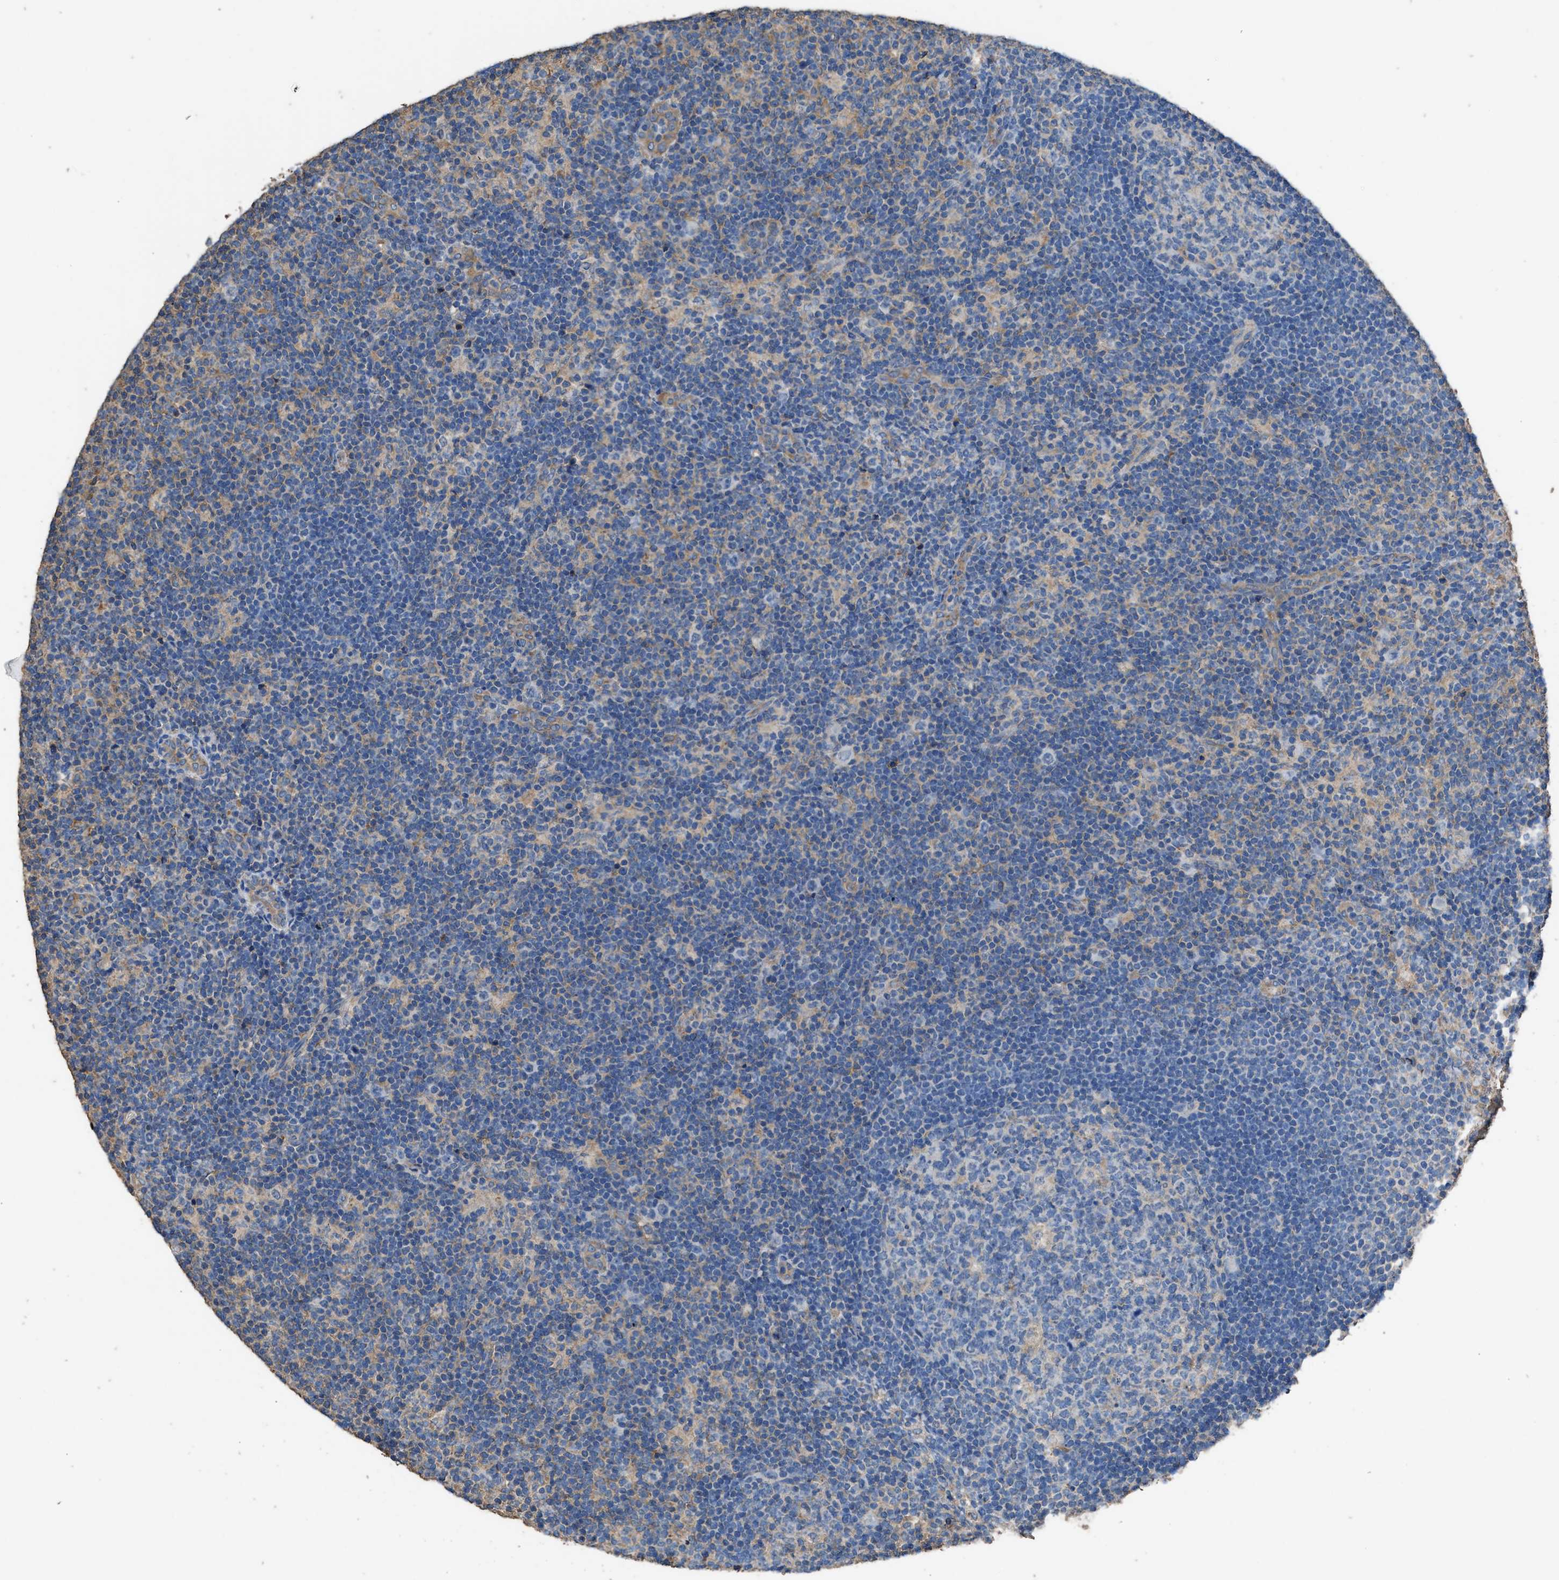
{"staining": {"intensity": "weak", "quantity": "25%-75%", "location": "cytoplasmic/membranous"}, "tissue": "lymph node", "cell_type": "Germinal center cells", "image_type": "normal", "snomed": [{"axis": "morphology", "description": "Normal tissue, NOS"}, {"axis": "morphology", "description": "Carcinoid, malignant, NOS"}, {"axis": "topography", "description": "Lymph node"}], "caption": "DAB (3,3'-diaminobenzidine) immunohistochemical staining of benign human lymph node reveals weak cytoplasmic/membranous protein expression in about 25%-75% of germinal center cells. (brown staining indicates protein expression, while blue staining denotes nuclei).", "gene": "ITSN1", "patient": {"sex": "male", "age": 47}}